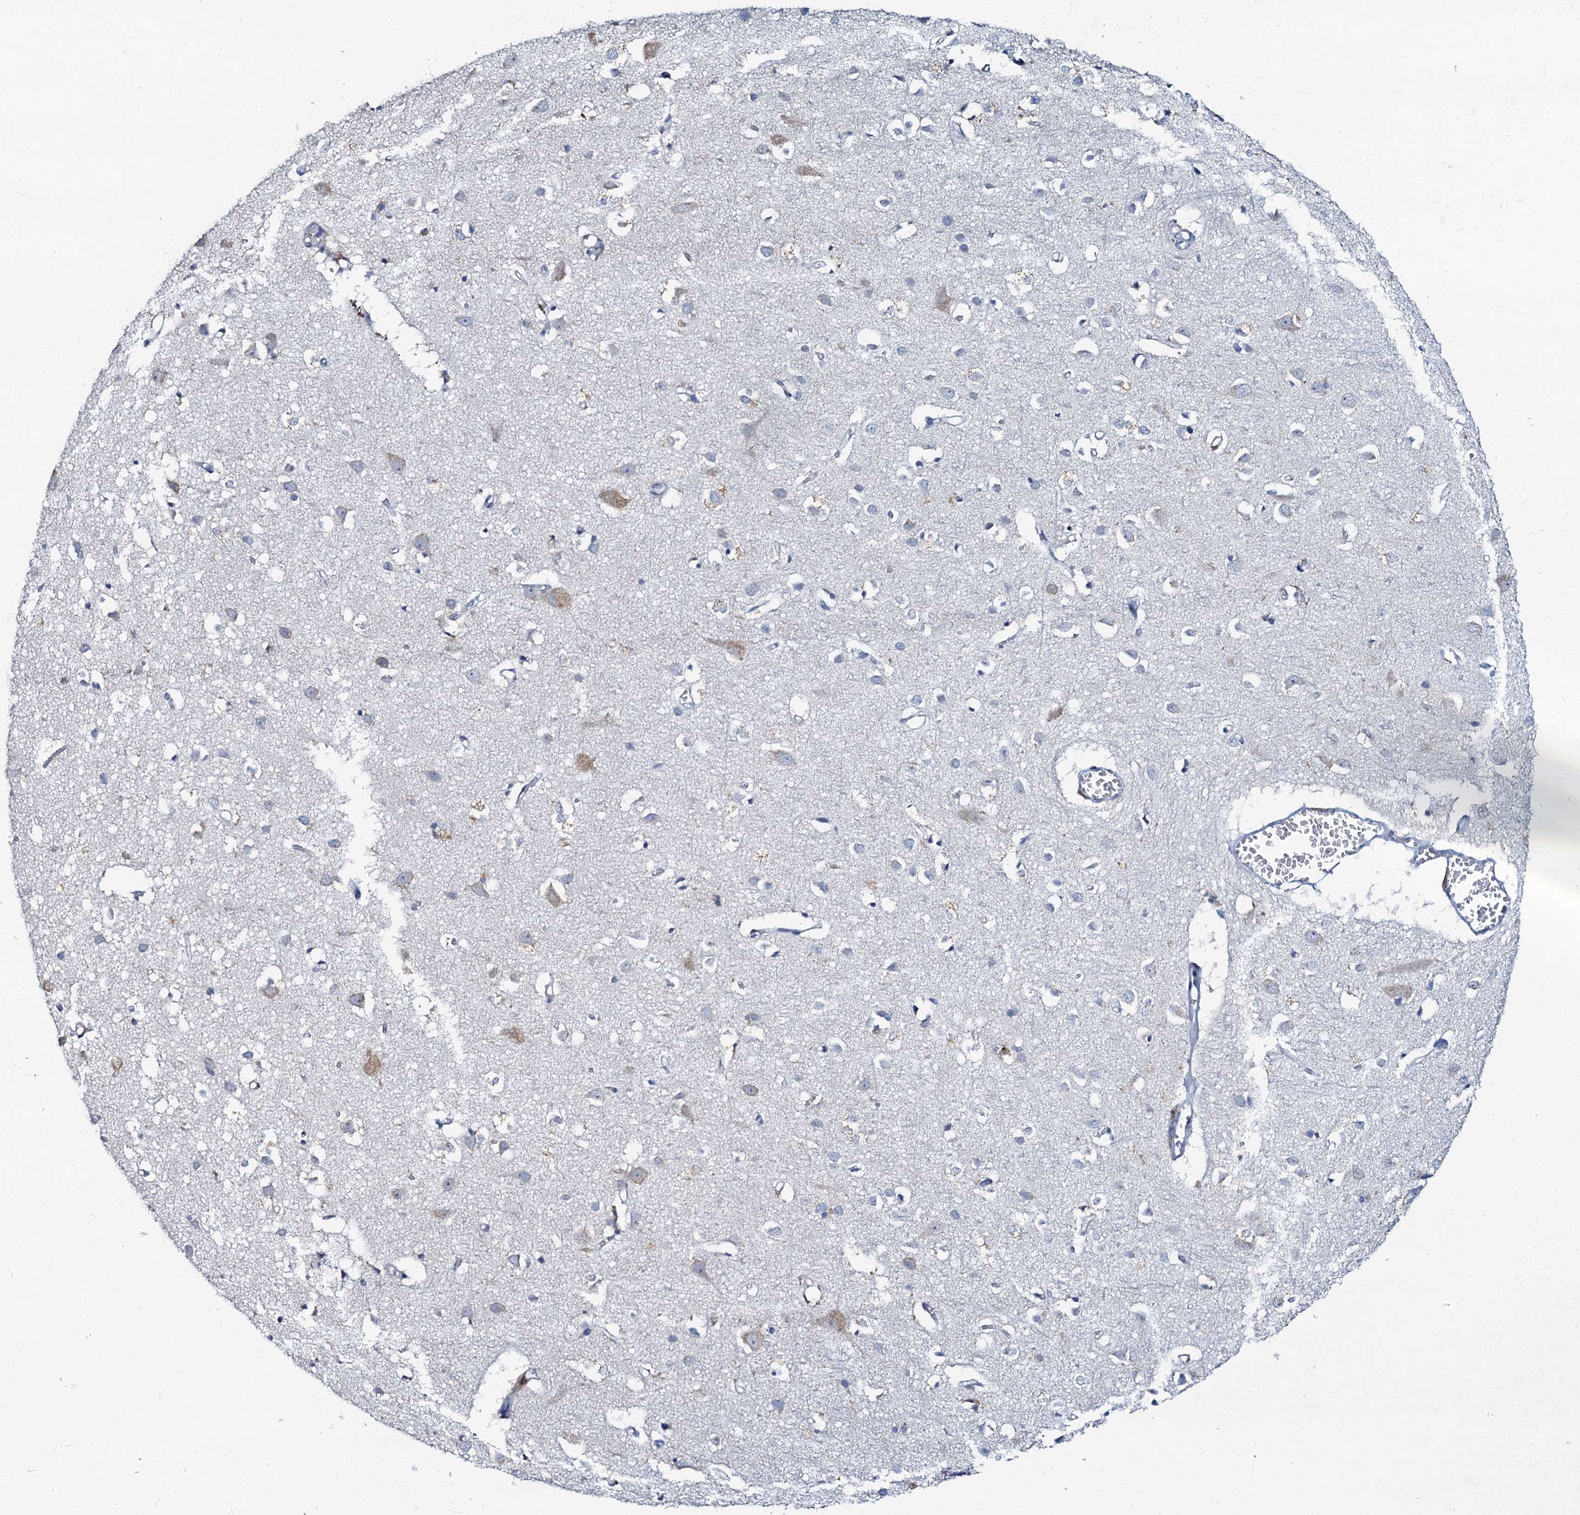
{"staining": {"intensity": "negative", "quantity": "none", "location": "none"}, "tissue": "cerebral cortex", "cell_type": "Endothelial cells", "image_type": "normal", "snomed": [{"axis": "morphology", "description": "Normal tissue, NOS"}, {"axis": "topography", "description": "Cerebral cortex"}], "caption": "DAB immunohistochemical staining of unremarkable cerebral cortex displays no significant positivity in endothelial cells.", "gene": "MRPL51", "patient": {"sex": "female", "age": 64}}